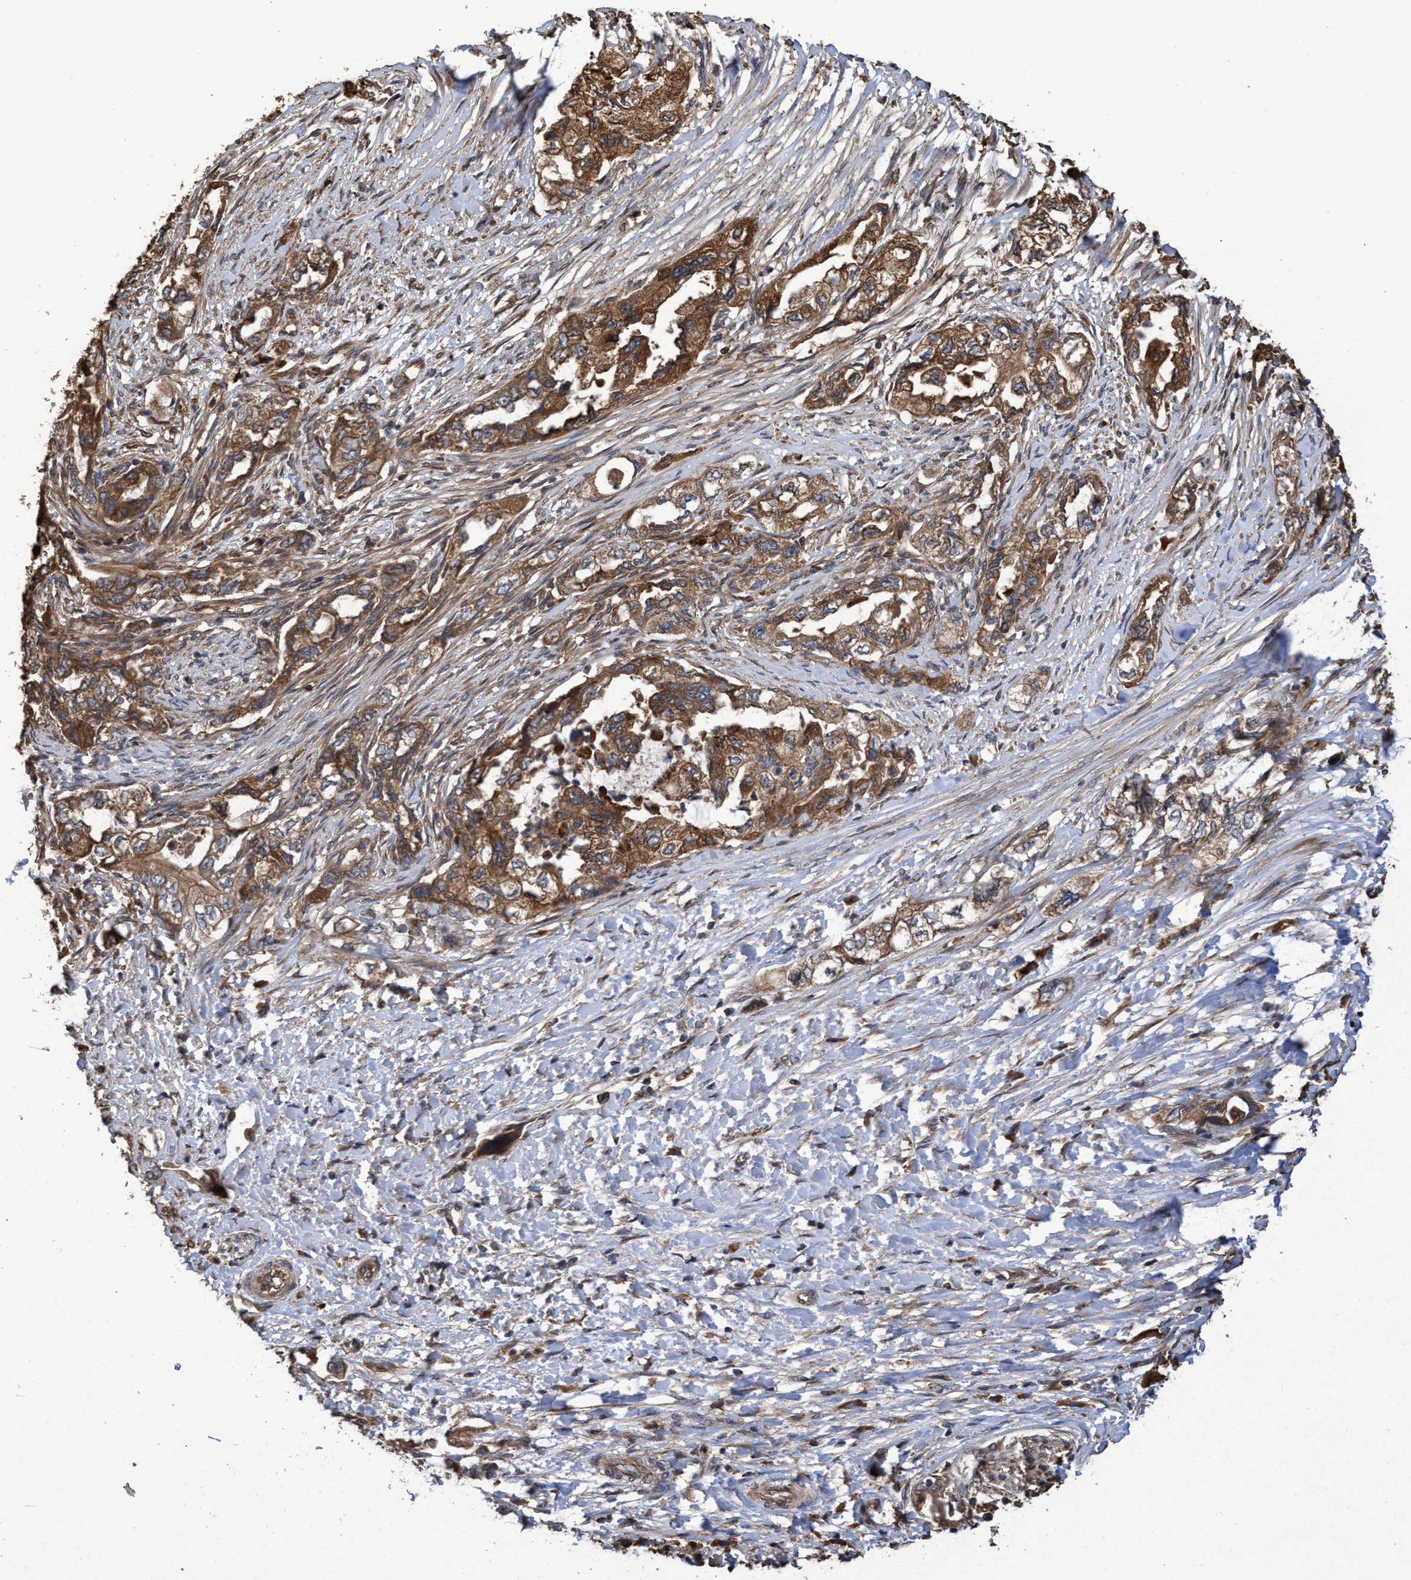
{"staining": {"intensity": "moderate", "quantity": ">75%", "location": "cytoplasmic/membranous"}, "tissue": "pancreatic cancer", "cell_type": "Tumor cells", "image_type": "cancer", "snomed": [{"axis": "morphology", "description": "Adenocarcinoma, NOS"}, {"axis": "topography", "description": "Pancreas"}], "caption": "Adenocarcinoma (pancreatic) stained with immunohistochemistry demonstrates moderate cytoplasmic/membranous positivity in approximately >75% of tumor cells. The staining was performed using DAB (3,3'-diaminobenzidine) to visualize the protein expression in brown, while the nuclei were stained in blue with hematoxylin (Magnification: 20x).", "gene": "CHMP6", "patient": {"sex": "female", "age": 73}}